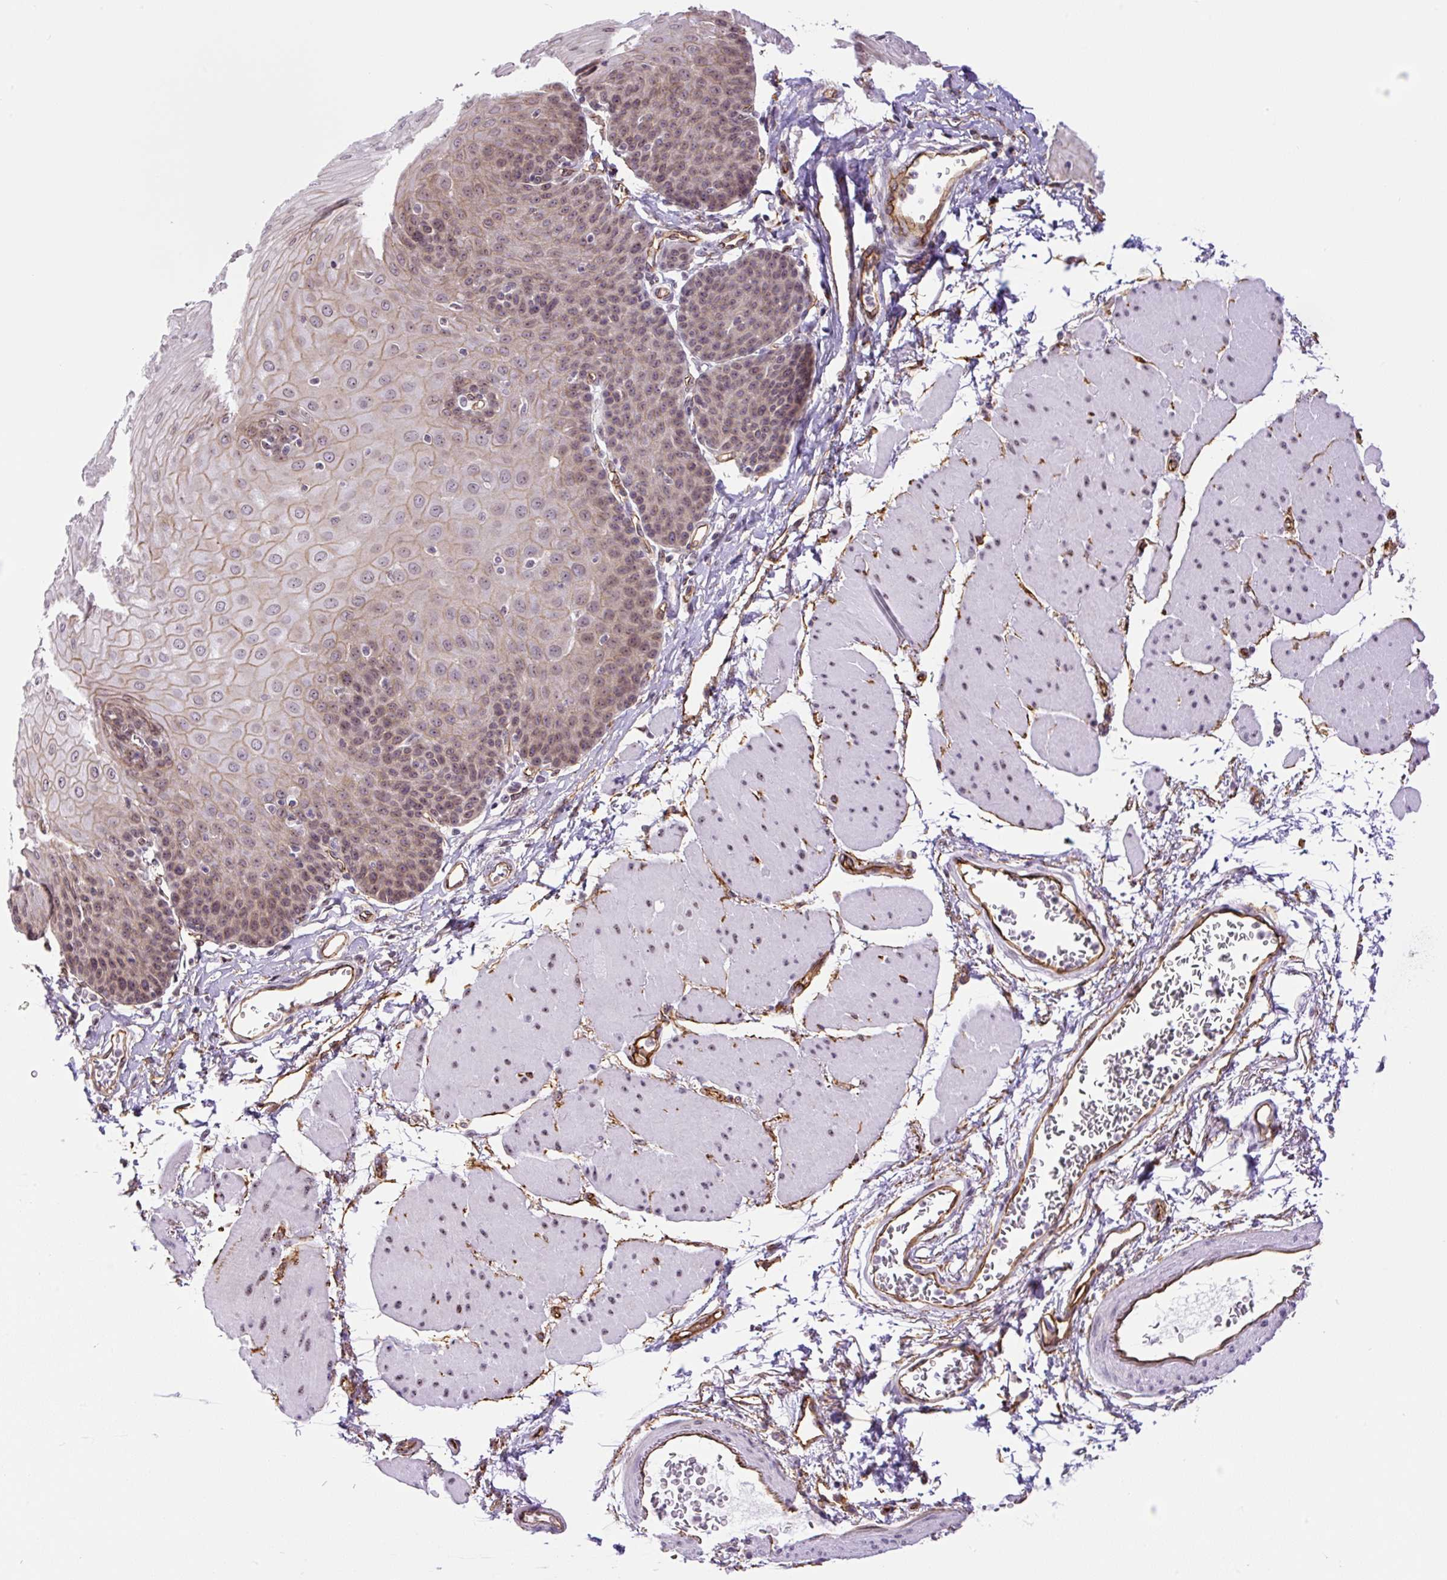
{"staining": {"intensity": "weak", "quantity": "25%-75%", "location": "cytoplasmic/membranous,nuclear"}, "tissue": "esophagus", "cell_type": "Squamous epithelial cells", "image_type": "normal", "snomed": [{"axis": "morphology", "description": "Normal tissue, NOS"}, {"axis": "topography", "description": "Esophagus"}], "caption": "Protein staining by immunohistochemistry shows weak cytoplasmic/membranous,nuclear positivity in approximately 25%-75% of squamous epithelial cells in benign esophagus. The protein is stained brown, and the nuclei are stained in blue (DAB (3,3'-diaminobenzidine) IHC with brightfield microscopy, high magnification).", "gene": "MYO5C", "patient": {"sex": "female", "age": 81}}